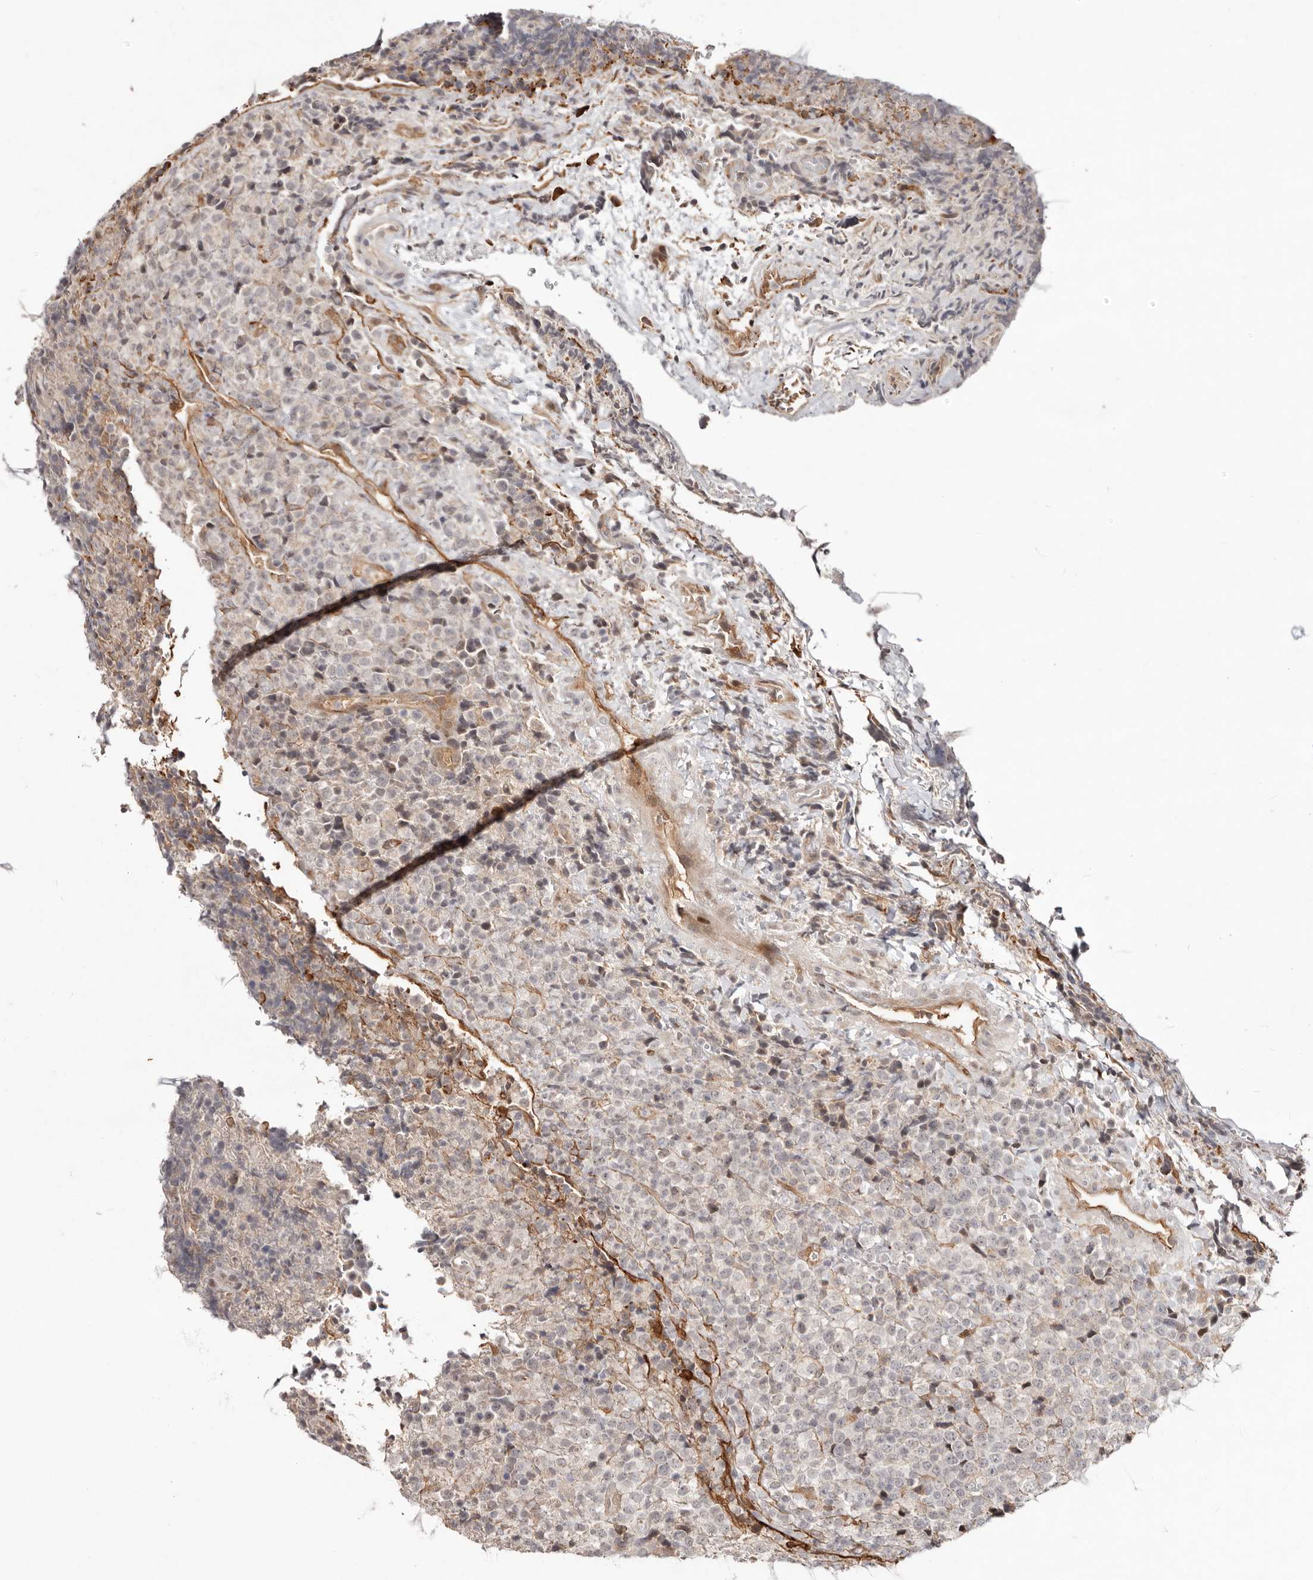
{"staining": {"intensity": "negative", "quantity": "none", "location": "none"}, "tissue": "lymphoma", "cell_type": "Tumor cells", "image_type": "cancer", "snomed": [{"axis": "morphology", "description": "Malignant lymphoma, non-Hodgkin's type, High grade"}, {"axis": "topography", "description": "Lymph node"}], "caption": "IHC photomicrograph of neoplastic tissue: high-grade malignant lymphoma, non-Hodgkin's type stained with DAB (3,3'-diaminobenzidine) reveals no significant protein expression in tumor cells.", "gene": "SZT2", "patient": {"sex": "male", "age": 13}}